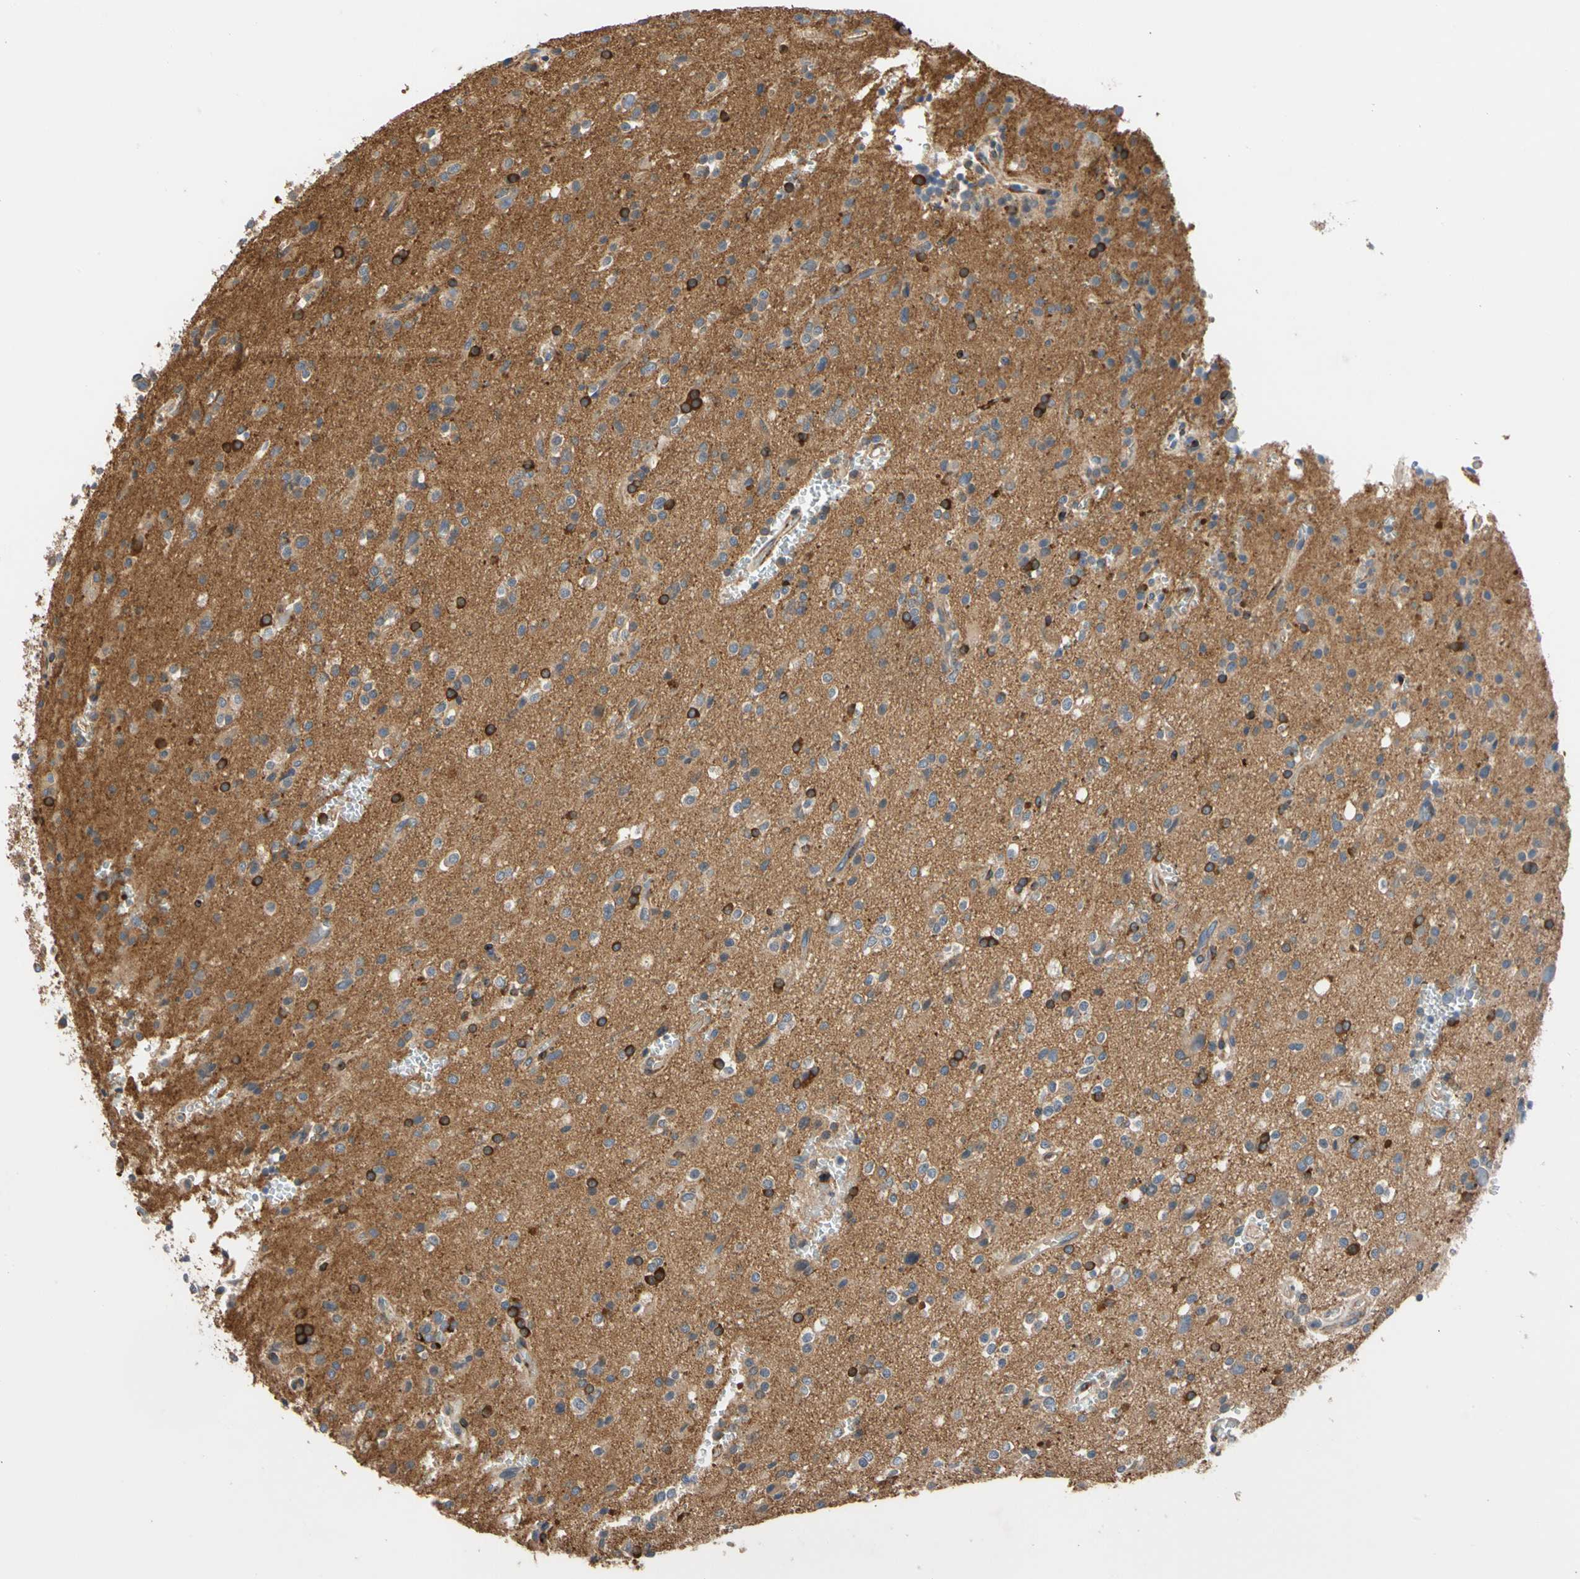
{"staining": {"intensity": "strong", "quantity": "<25%", "location": "cytoplasmic/membranous"}, "tissue": "glioma", "cell_type": "Tumor cells", "image_type": "cancer", "snomed": [{"axis": "morphology", "description": "Glioma, malignant, High grade"}, {"axis": "topography", "description": "Brain"}], "caption": "Immunohistochemical staining of human malignant high-grade glioma reveals medium levels of strong cytoplasmic/membranous protein expression in about <25% of tumor cells.", "gene": "ENTREP3", "patient": {"sex": "male", "age": 47}}